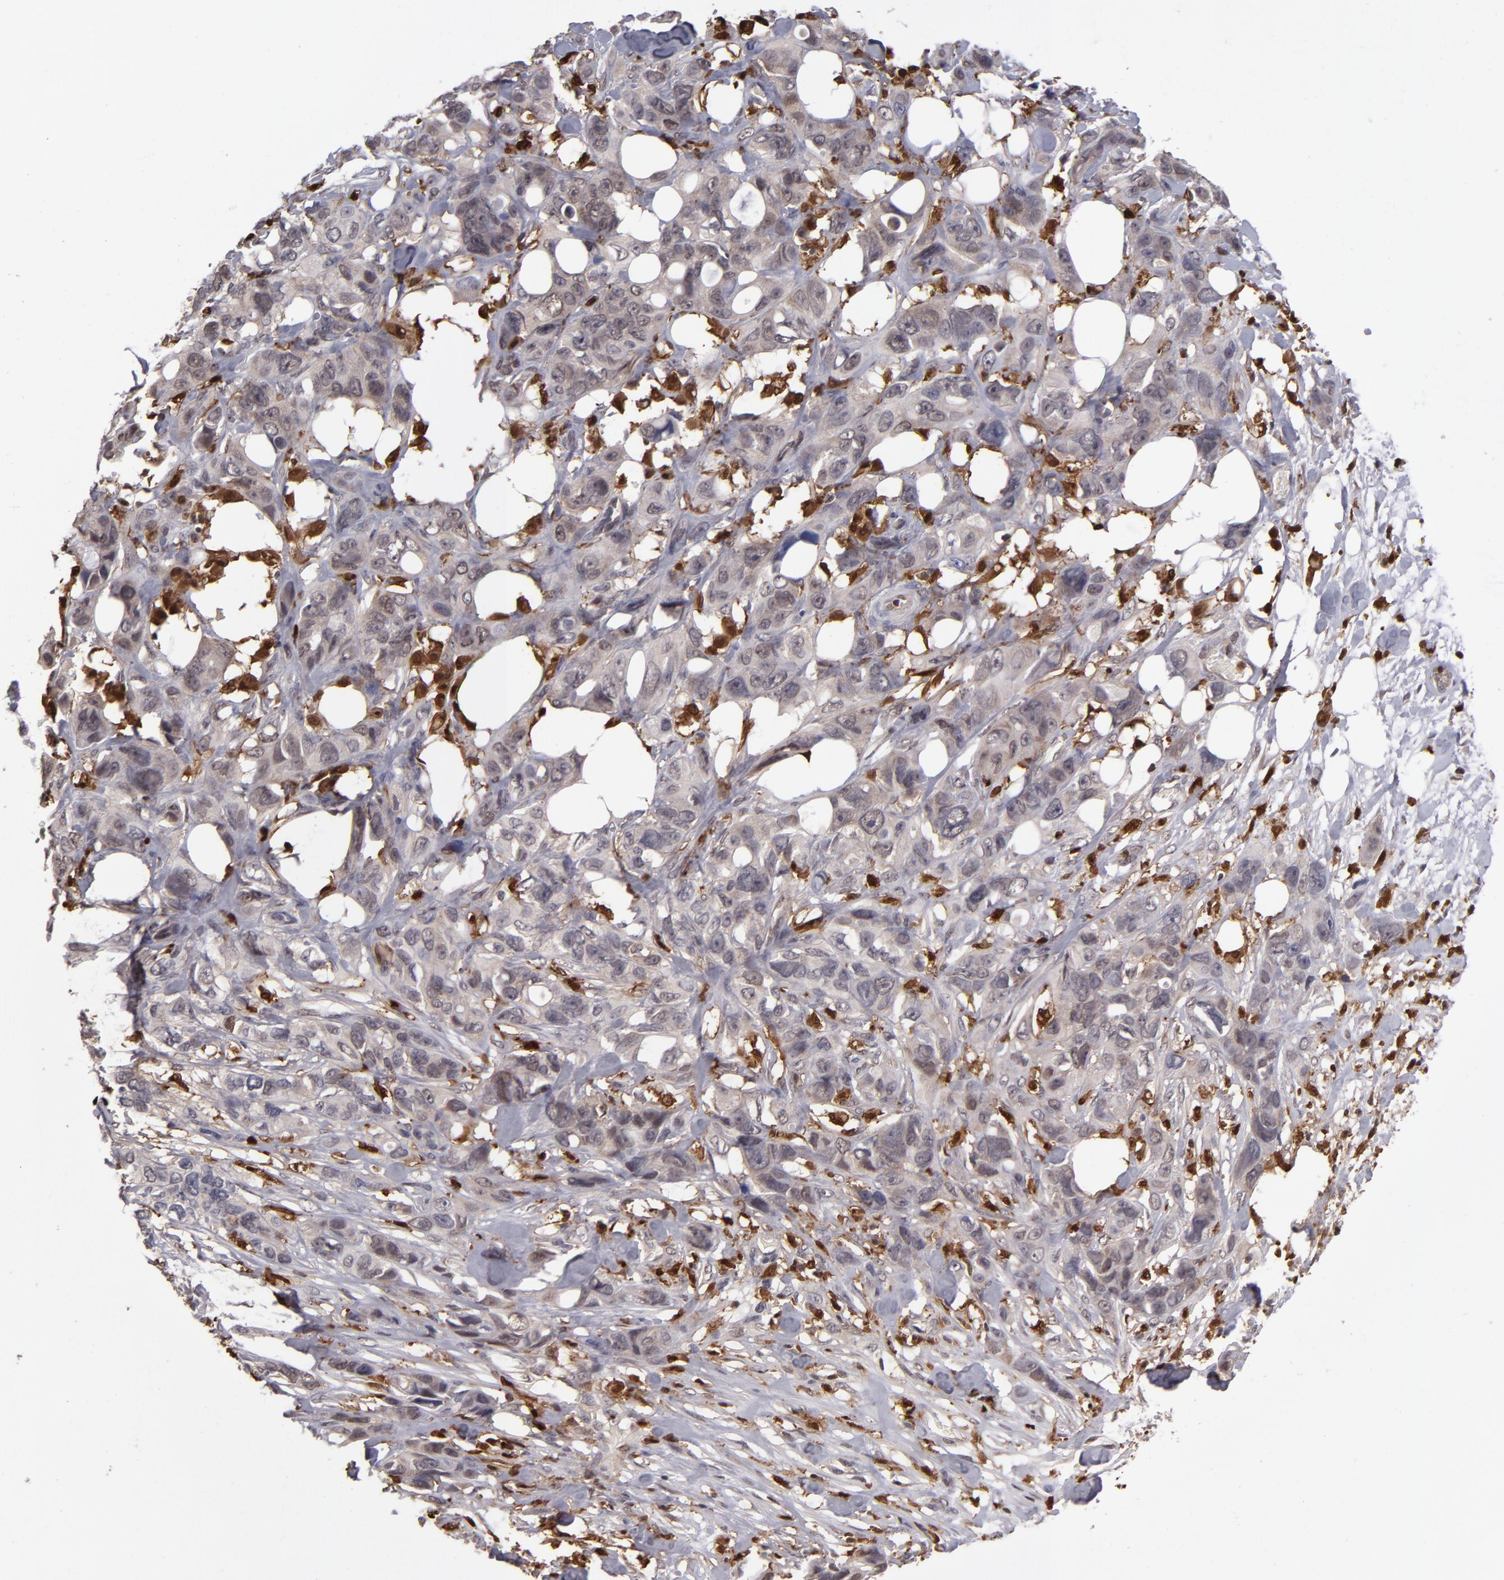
{"staining": {"intensity": "weak", "quantity": ">75%", "location": "cytoplasmic/membranous,nuclear"}, "tissue": "stomach cancer", "cell_type": "Tumor cells", "image_type": "cancer", "snomed": [{"axis": "morphology", "description": "Adenocarcinoma, NOS"}, {"axis": "topography", "description": "Stomach, upper"}], "caption": "Immunohistochemistry photomicrograph of neoplastic tissue: human stomach adenocarcinoma stained using immunohistochemistry (IHC) displays low levels of weak protein expression localized specifically in the cytoplasmic/membranous and nuclear of tumor cells, appearing as a cytoplasmic/membranous and nuclear brown color.", "gene": "GRB2", "patient": {"sex": "male", "age": 47}}